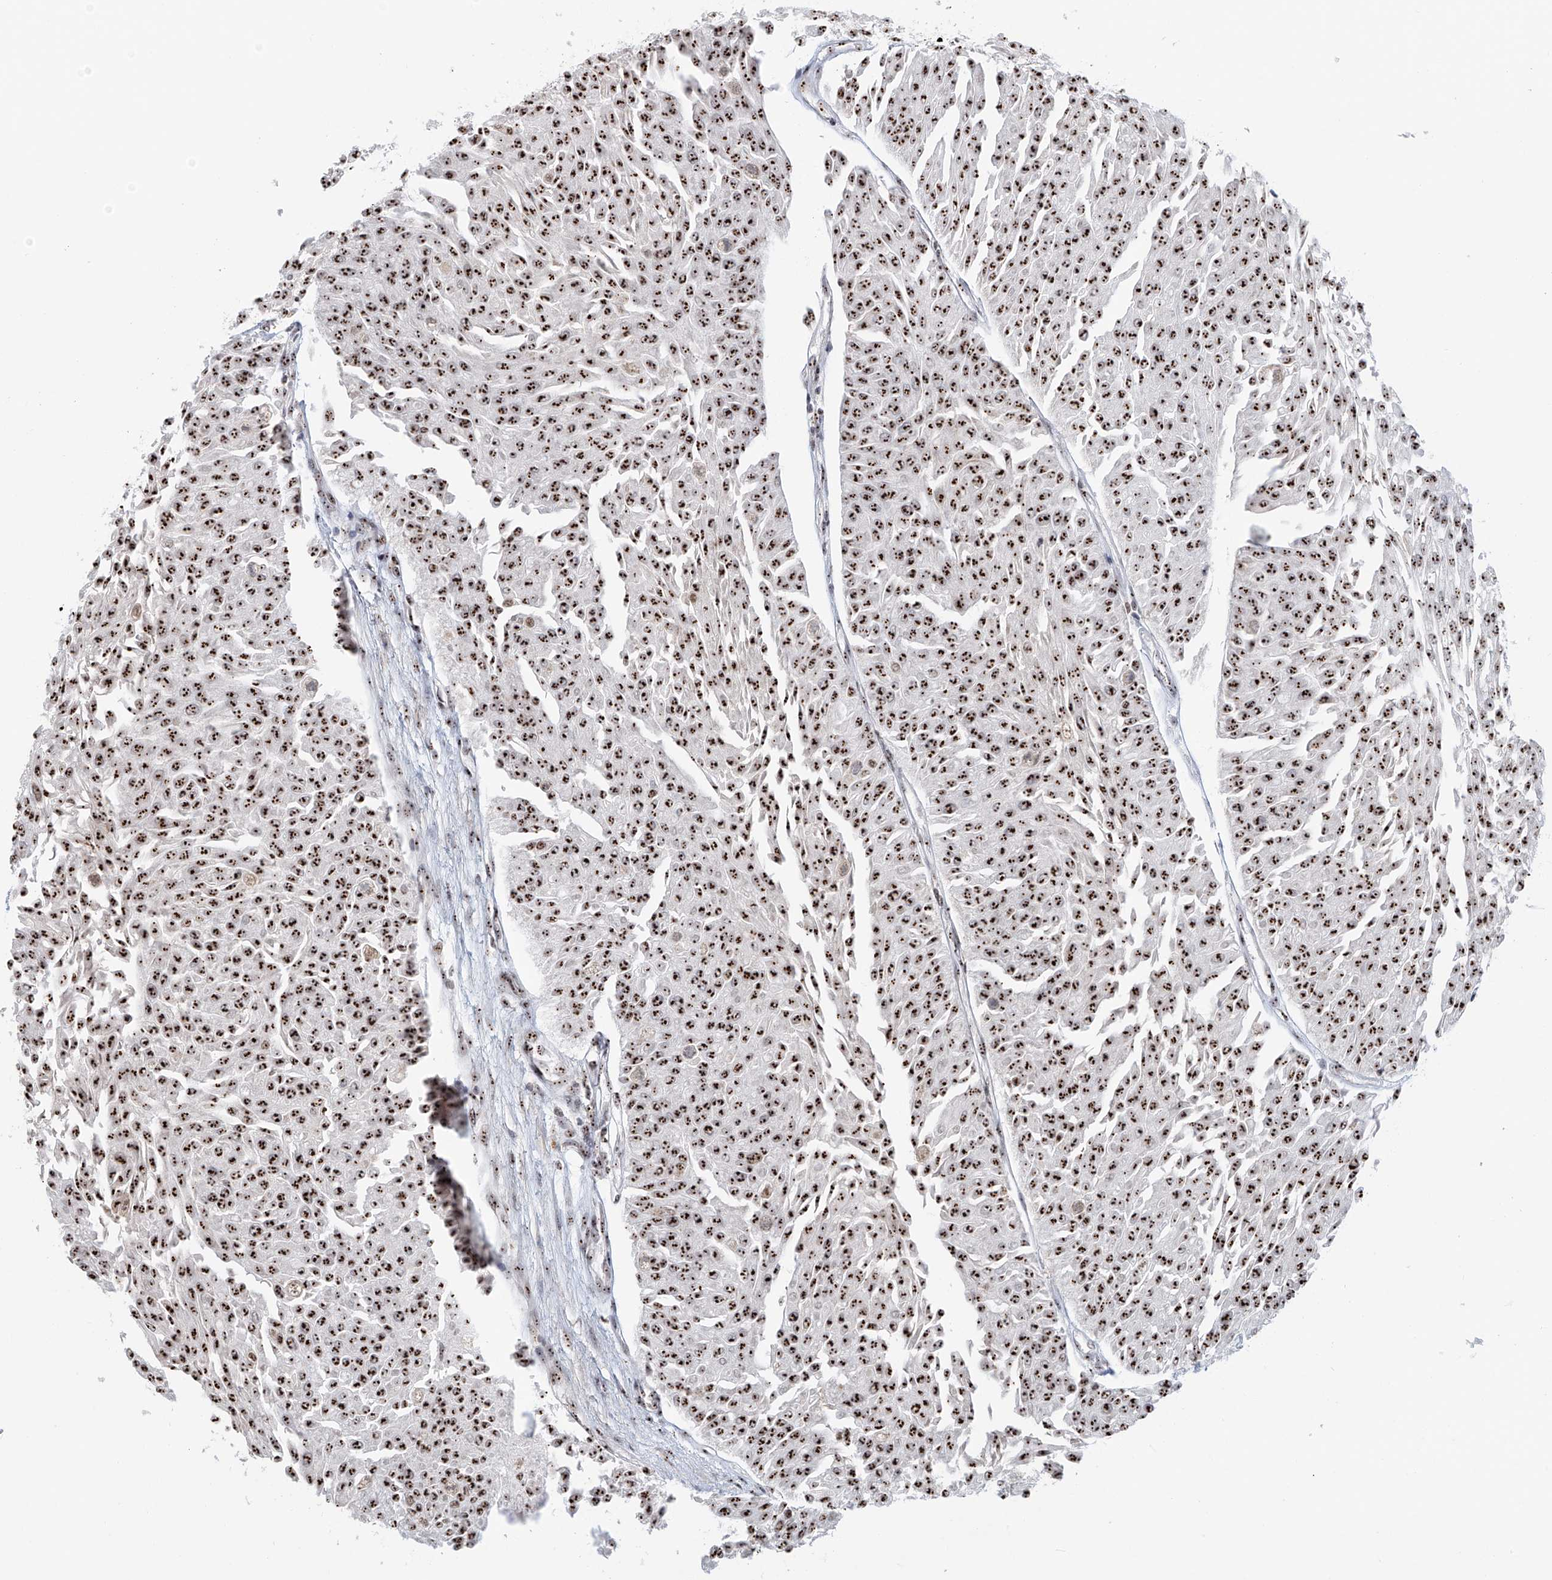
{"staining": {"intensity": "strong", "quantity": ">75%", "location": "nuclear"}, "tissue": "urothelial cancer", "cell_type": "Tumor cells", "image_type": "cancer", "snomed": [{"axis": "morphology", "description": "Urothelial carcinoma, Low grade"}, {"axis": "topography", "description": "Urinary bladder"}], "caption": "DAB immunohistochemical staining of human low-grade urothelial carcinoma displays strong nuclear protein positivity in approximately >75% of tumor cells. The protein is stained brown, and the nuclei are stained in blue (DAB (3,3'-diaminobenzidine) IHC with brightfield microscopy, high magnification).", "gene": "PRUNE2", "patient": {"sex": "male", "age": 67}}